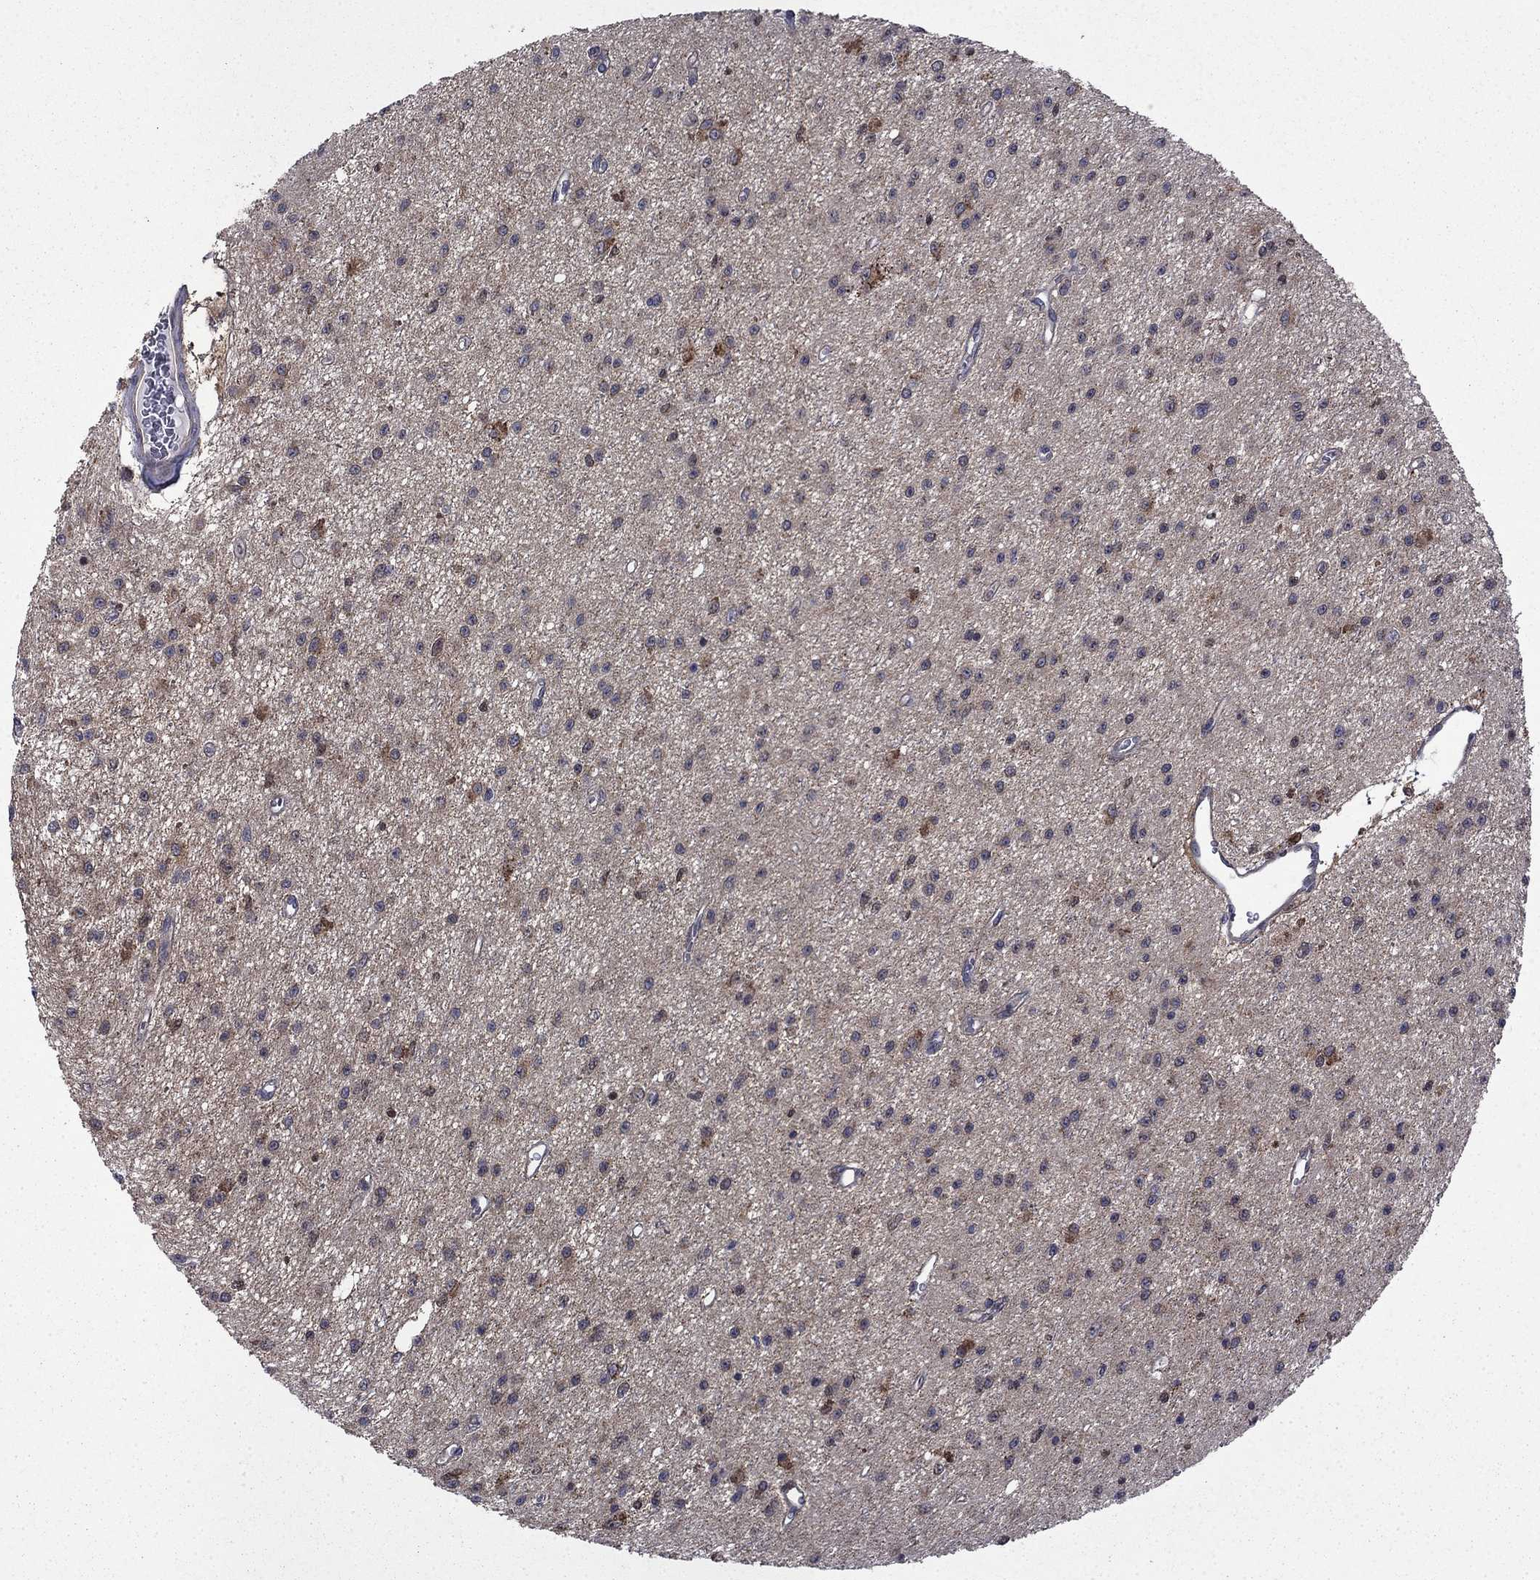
{"staining": {"intensity": "strong", "quantity": "<25%", "location": "cytoplasmic/membranous"}, "tissue": "glioma", "cell_type": "Tumor cells", "image_type": "cancer", "snomed": [{"axis": "morphology", "description": "Glioma, malignant, Low grade"}, {"axis": "topography", "description": "Brain"}], "caption": "An image of human malignant glioma (low-grade) stained for a protein reveals strong cytoplasmic/membranous brown staining in tumor cells.", "gene": "TPMT", "patient": {"sex": "female", "age": 45}}